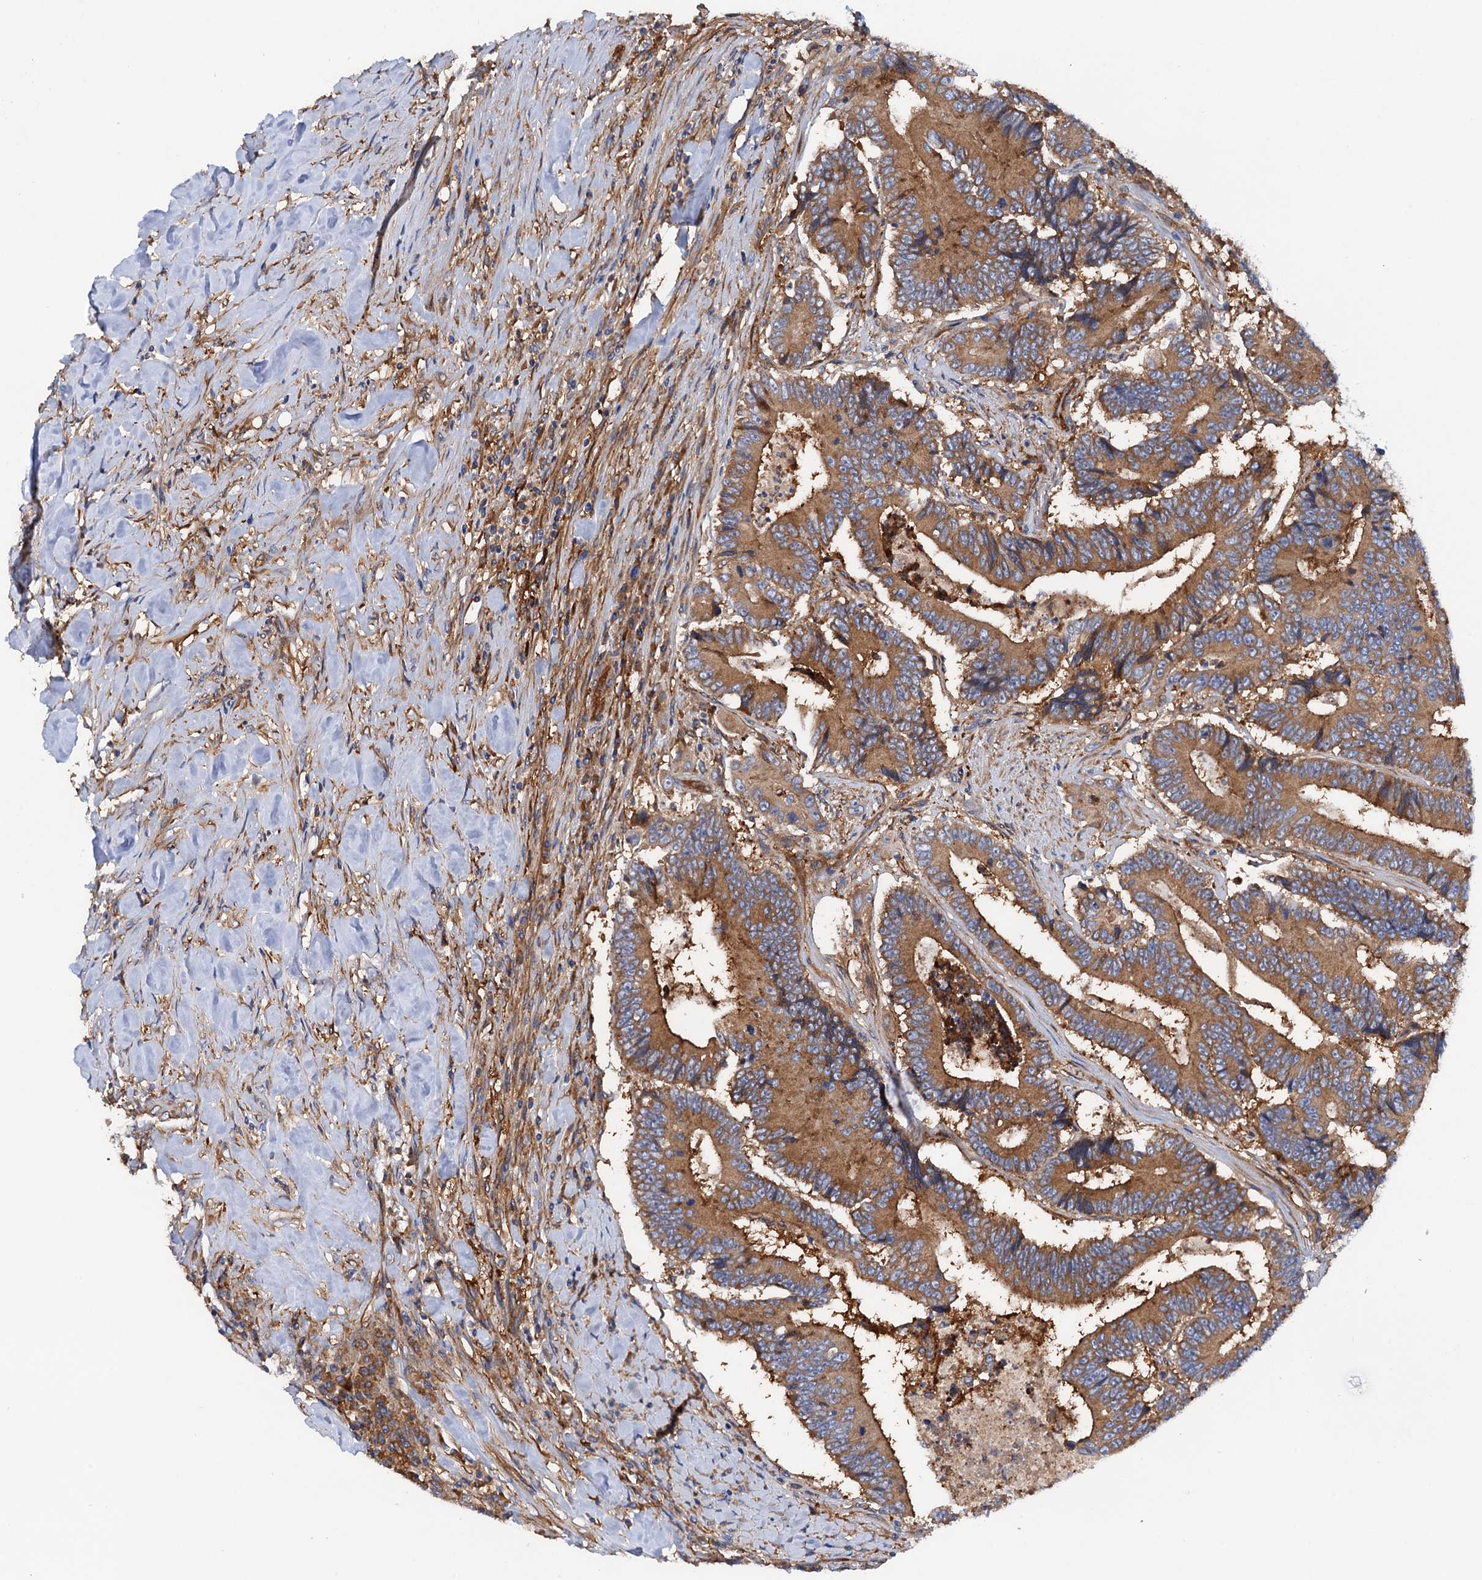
{"staining": {"intensity": "moderate", "quantity": ">75%", "location": "cytoplasmic/membranous"}, "tissue": "colorectal cancer", "cell_type": "Tumor cells", "image_type": "cancer", "snomed": [{"axis": "morphology", "description": "Adenocarcinoma, NOS"}, {"axis": "topography", "description": "Colon"}], "caption": "High-magnification brightfield microscopy of colorectal cancer (adenocarcinoma) stained with DAB (3,3'-diaminobenzidine) (brown) and counterstained with hematoxylin (blue). tumor cells exhibit moderate cytoplasmic/membranous positivity is identified in approximately>75% of cells.", "gene": "MRPL48", "patient": {"sex": "male", "age": 83}}